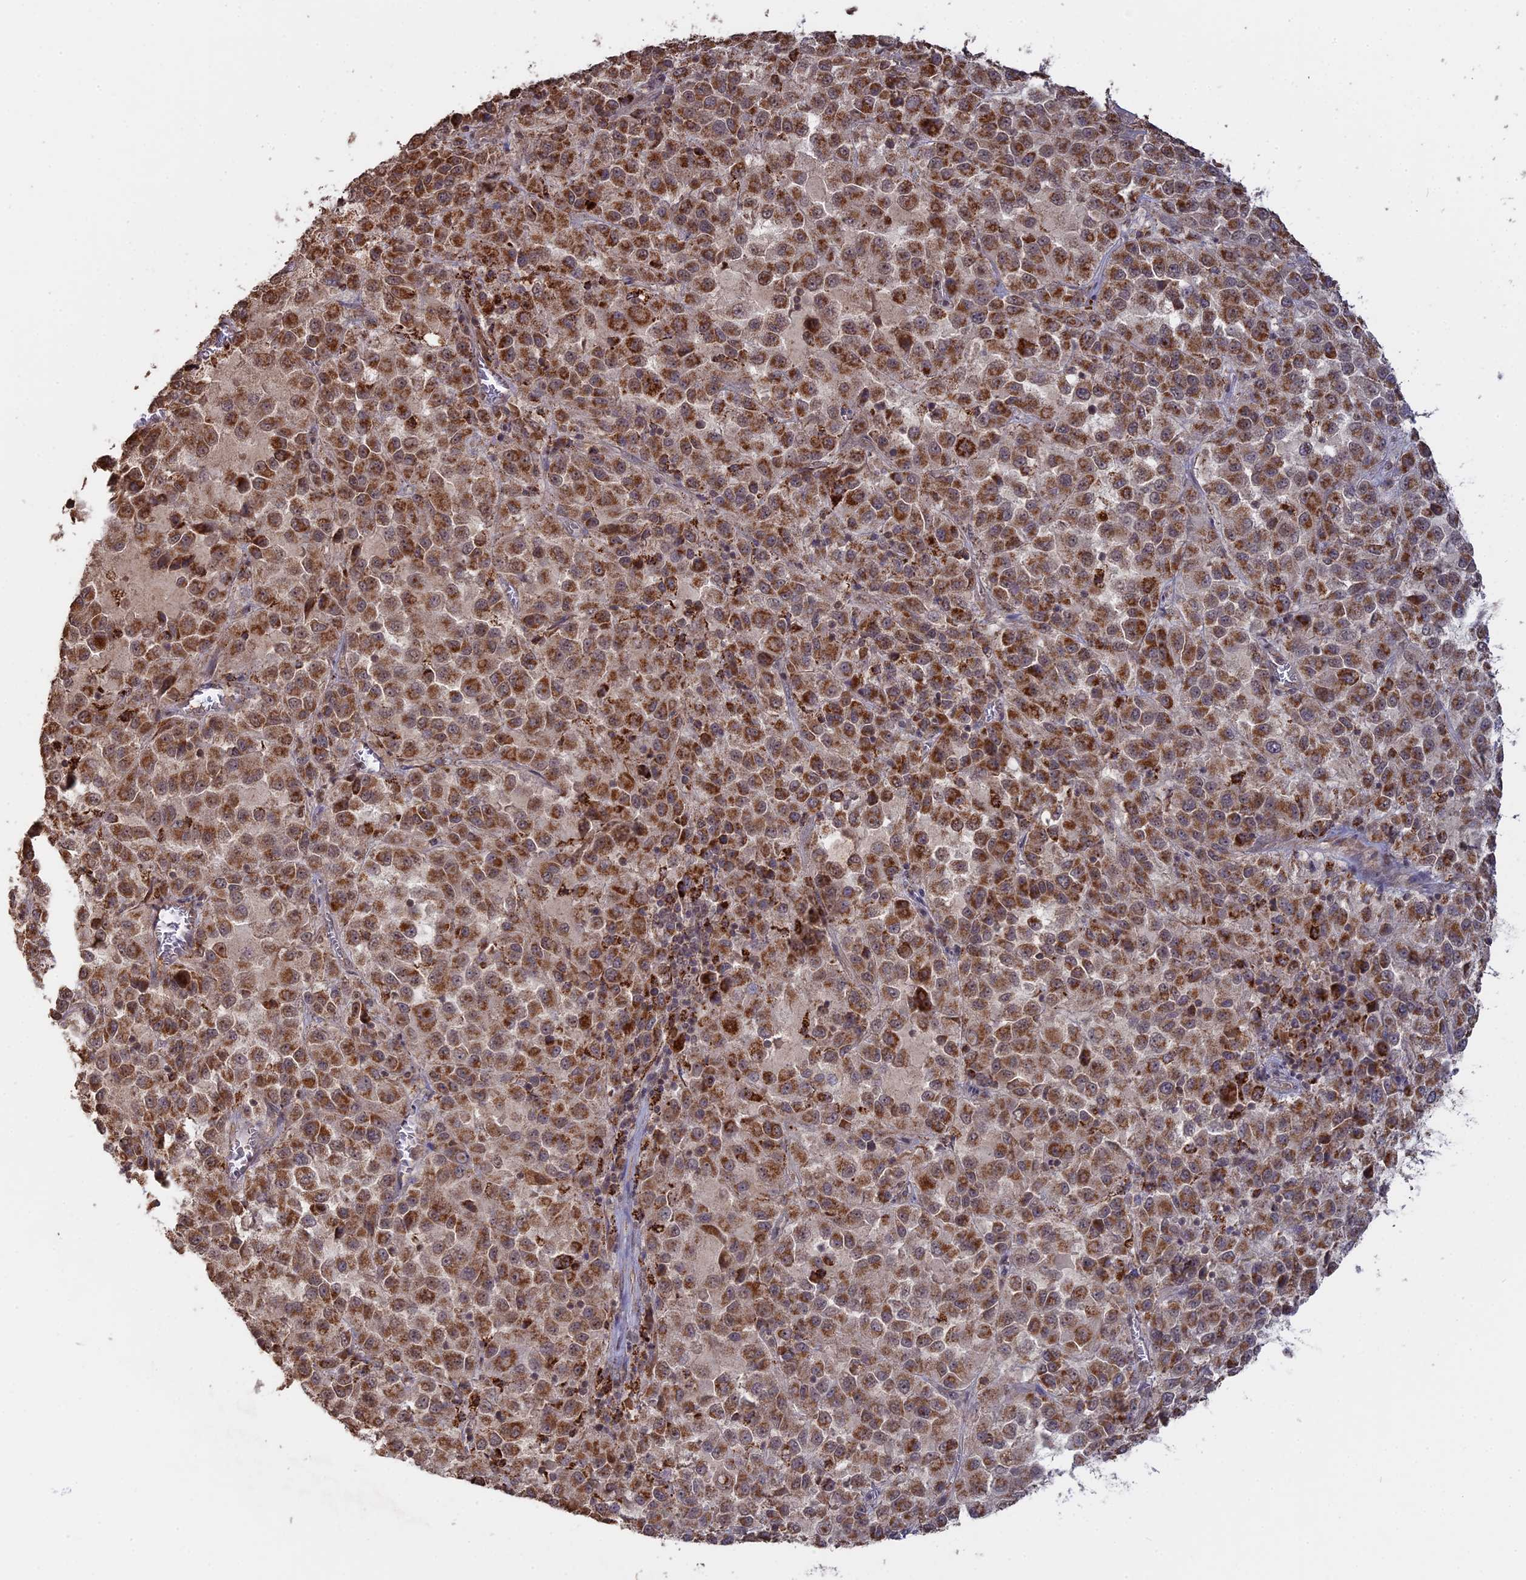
{"staining": {"intensity": "moderate", "quantity": ">75%", "location": "cytoplasmic/membranous"}, "tissue": "melanoma", "cell_type": "Tumor cells", "image_type": "cancer", "snomed": [{"axis": "morphology", "description": "Malignant melanoma, Metastatic site"}, {"axis": "topography", "description": "Lung"}], "caption": "There is medium levels of moderate cytoplasmic/membranous staining in tumor cells of melanoma, as demonstrated by immunohistochemical staining (brown color).", "gene": "FAM210B", "patient": {"sex": "male", "age": 64}}